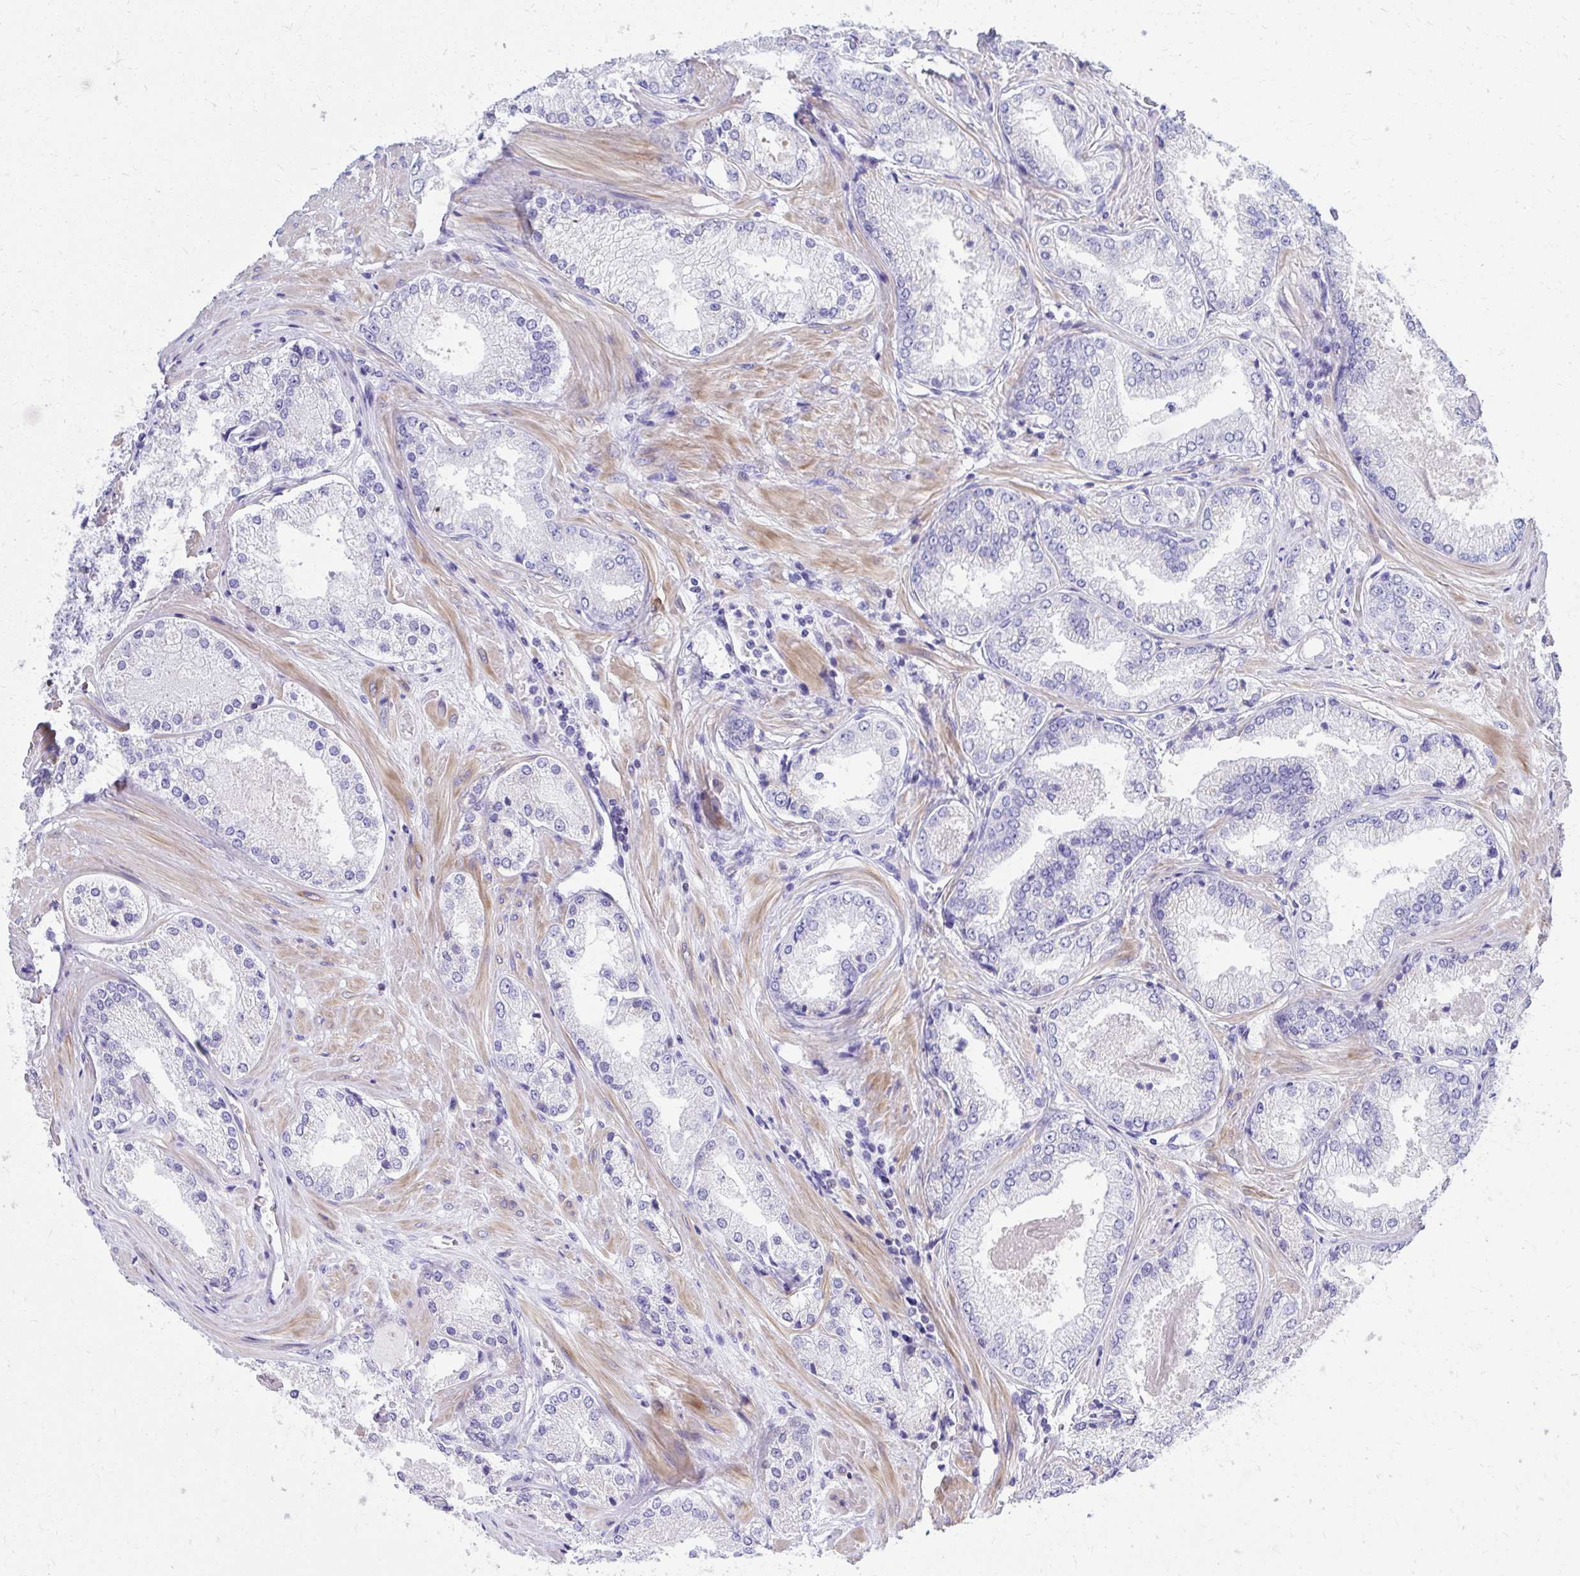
{"staining": {"intensity": "negative", "quantity": "none", "location": "none"}, "tissue": "prostate cancer", "cell_type": "Tumor cells", "image_type": "cancer", "snomed": [{"axis": "morphology", "description": "Adenocarcinoma, Low grade"}, {"axis": "topography", "description": "Prostate"}], "caption": "There is no significant expression in tumor cells of prostate cancer (low-grade adenocarcinoma). (Brightfield microscopy of DAB IHC at high magnification).", "gene": "RUNX3", "patient": {"sex": "male", "age": 68}}